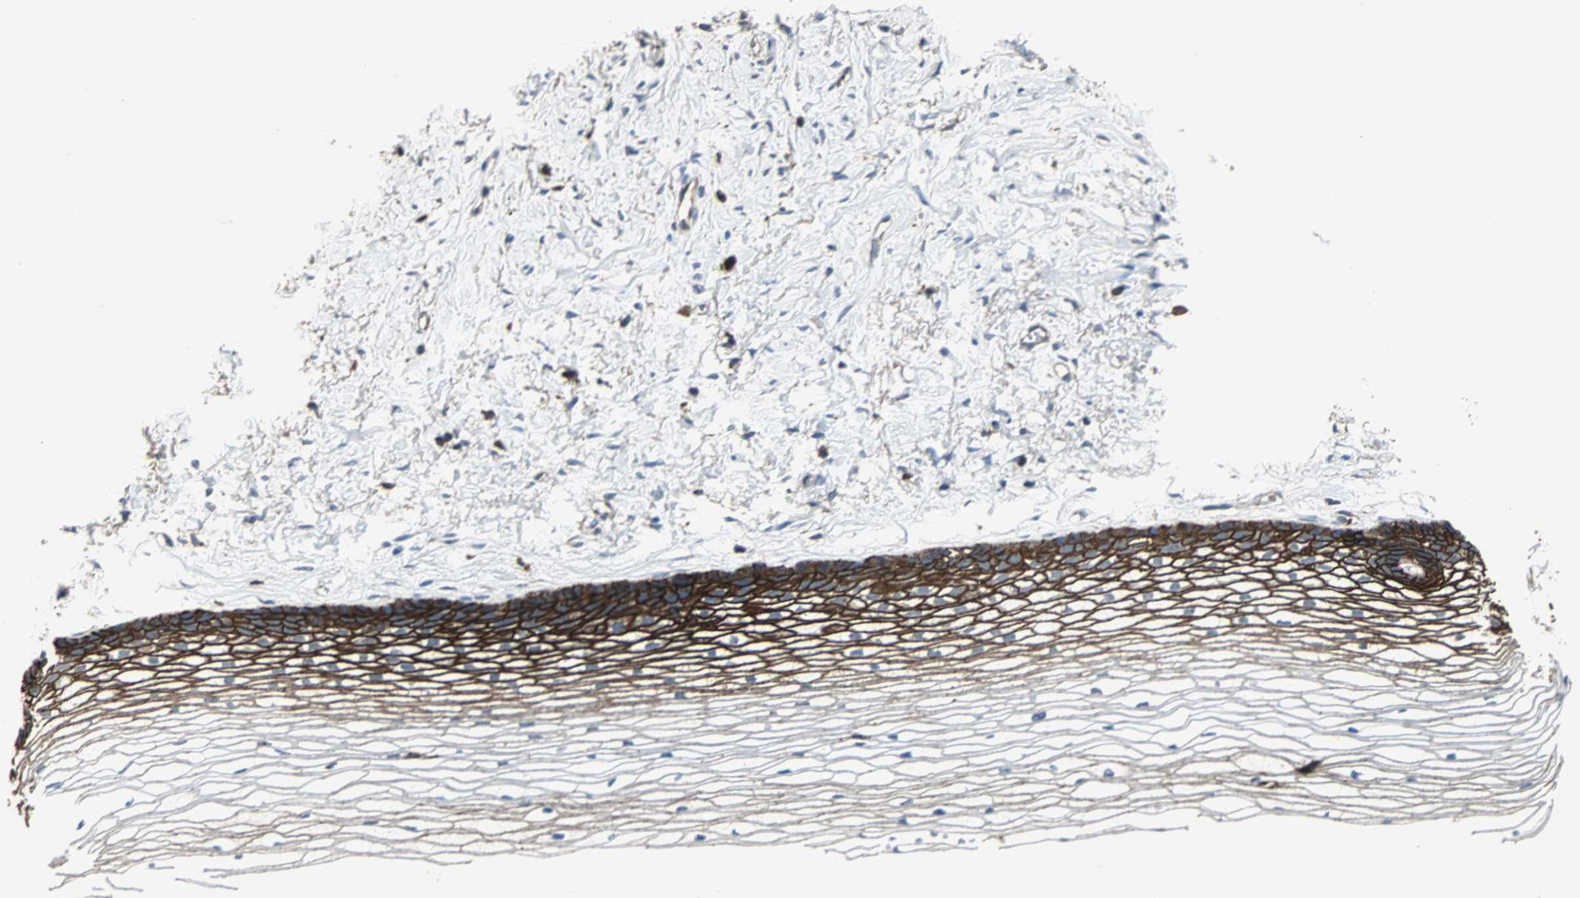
{"staining": {"intensity": "moderate", "quantity": ">75%", "location": "cytoplasmic/membranous"}, "tissue": "cervix", "cell_type": "Glandular cells", "image_type": "normal", "snomed": [{"axis": "morphology", "description": "Normal tissue, NOS"}, {"axis": "topography", "description": "Cervix"}], "caption": "This photomicrograph displays IHC staining of normal cervix, with medium moderate cytoplasmic/membranous expression in approximately >75% of glandular cells.", "gene": "F11R", "patient": {"sex": "female", "age": 77}}